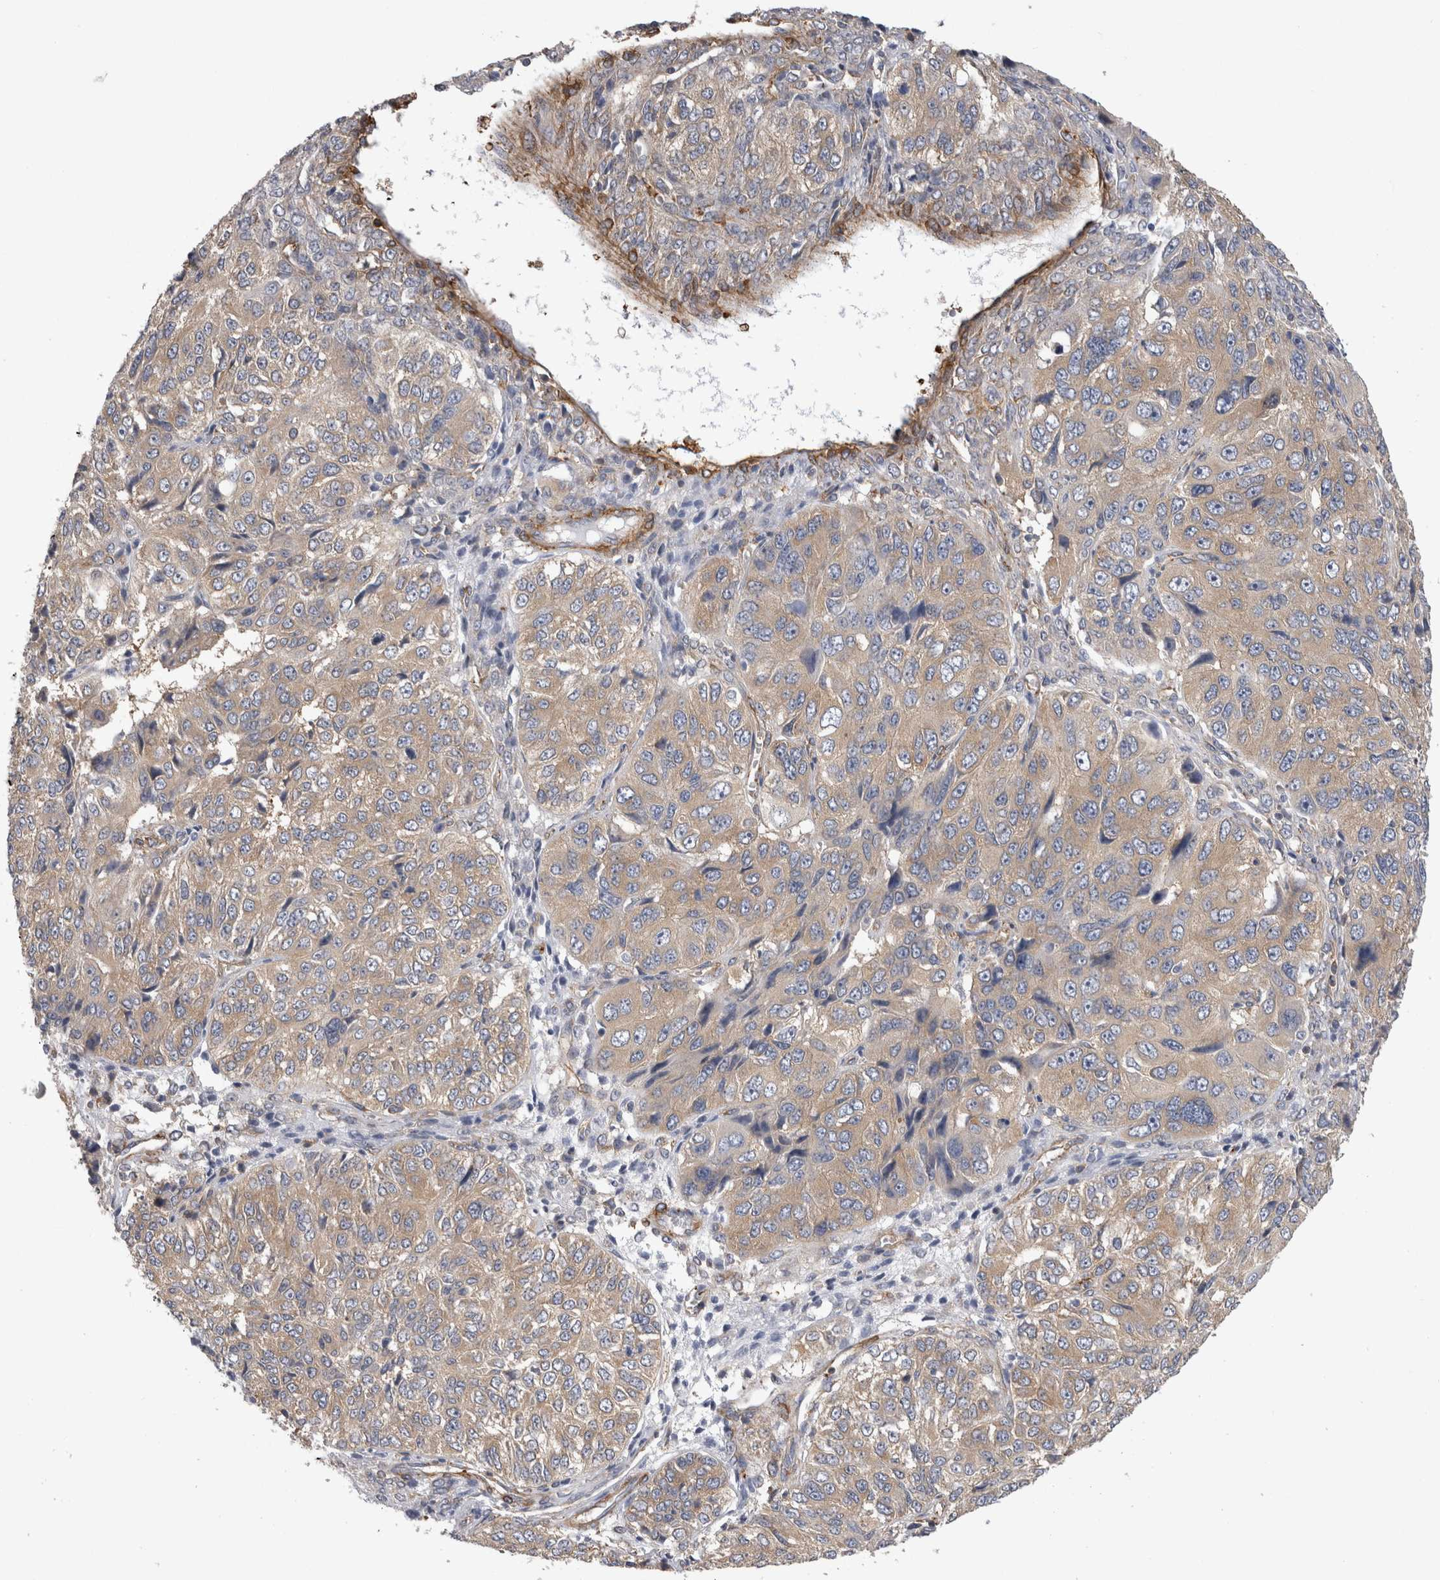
{"staining": {"intensity": "weak", "quantity": "<25%", "location": "cytoplasmic/membranous"}, "tissue": "ovarian cancer", "cell_type": "Tumor cells", "image_type": "cancer", "snomed": [{"axis": "morphology", "description": "Carcinoma, endometroid"}, {"axis": "topography", "description": "Ovary"}], "caption": "Ovarian endometroid carcinoma was stained to show a protein in brown. There is no significant positivity in tumor cells.", "gene": "EPRS1", "patient": {"sex": "female", "age": 51}}